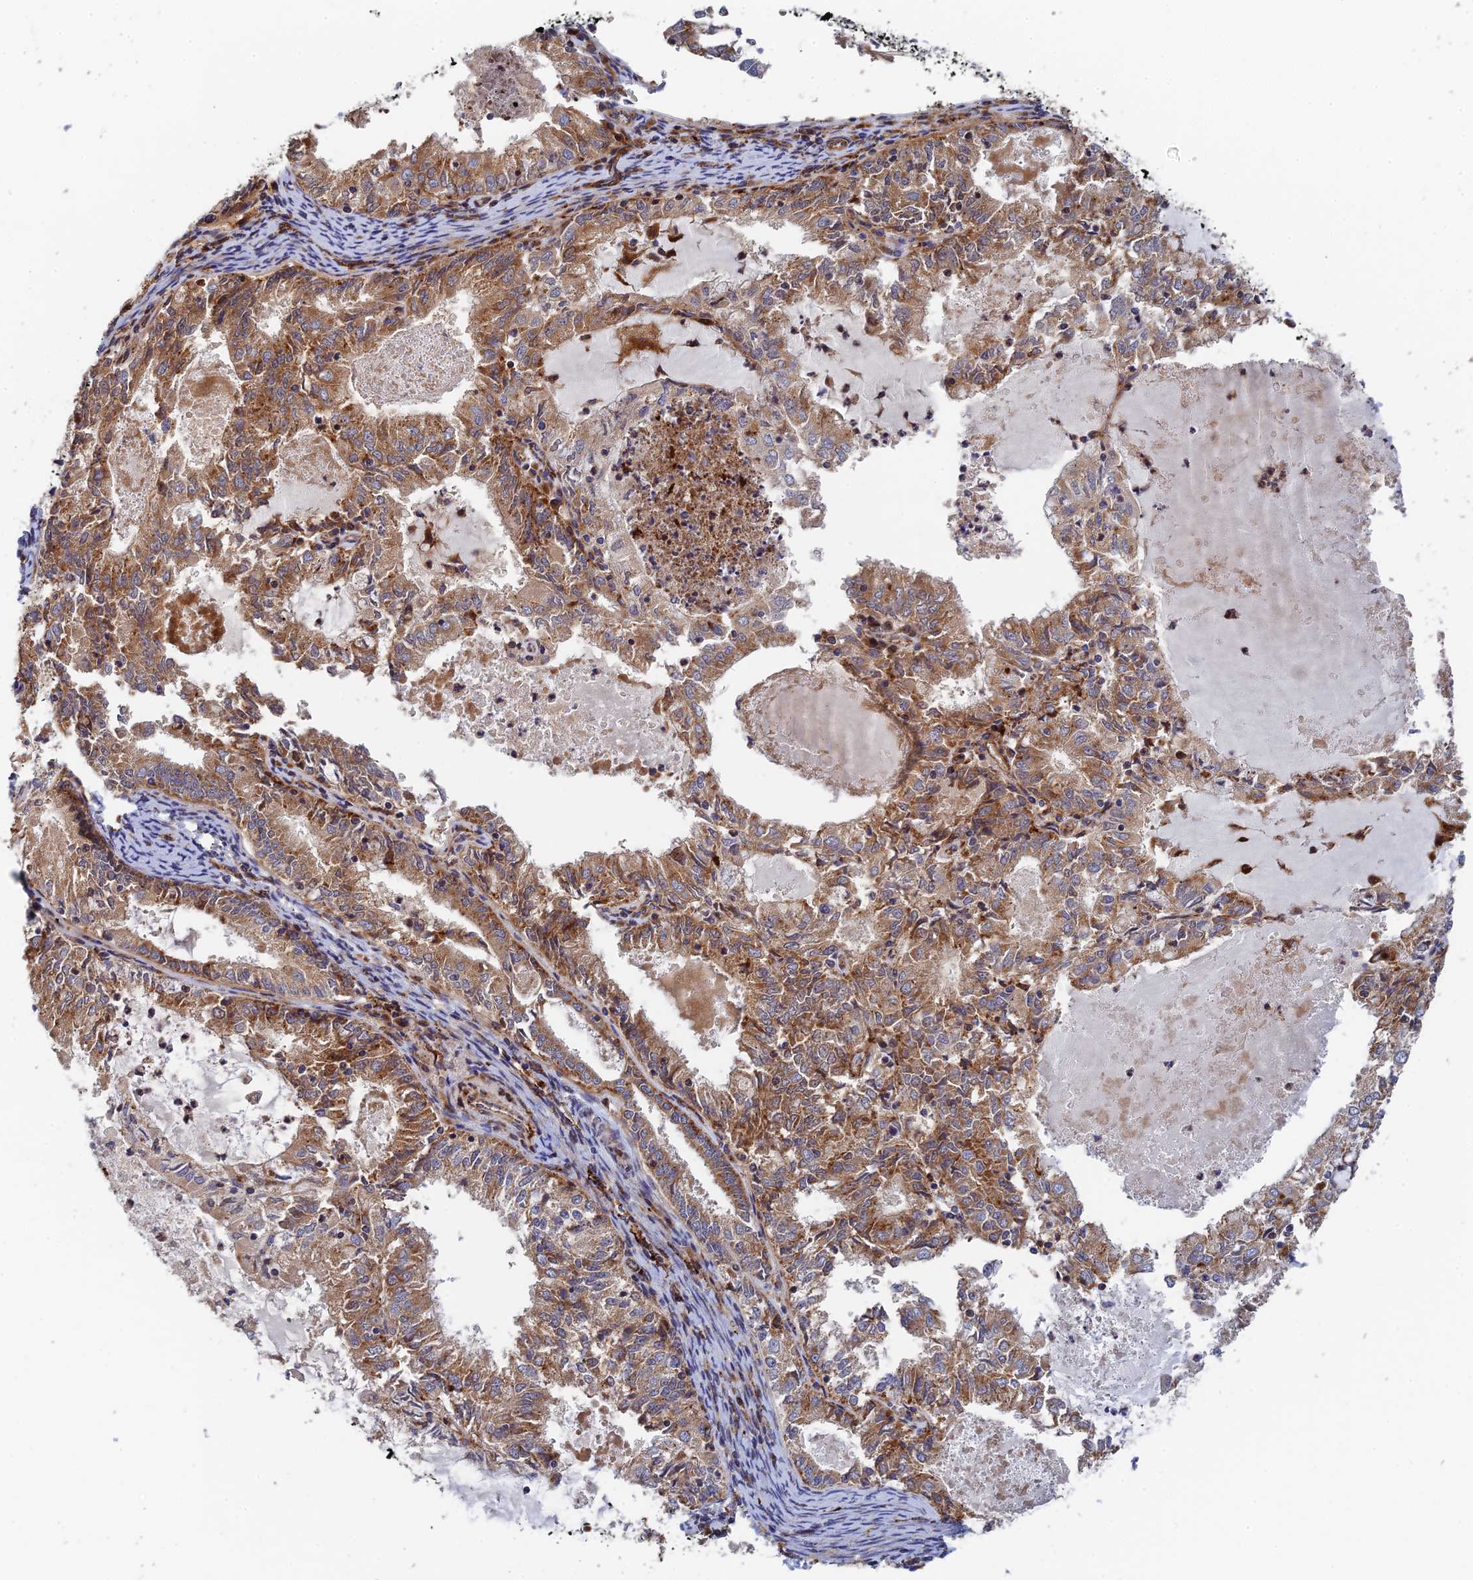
{"staining": {"intensity": "moderate", "quantity": ">75%", "location": "cytoplasmic/membranous"}, "tissue": "endometrial cancer", "cell_type": "Tumor cells", "image_type": "cancer", "snomed": [{"axis": "morphology", "description": "Adenocarcinoma, NOS"}, {"axis": "topography", "description": "Endometrium"}], "caption": "Immunohistochemistry of endometrial adenocarcinoma reveals medium levels of moderate cytoplasmic/membranous staining in approximately >75% of tumor cells.", "gene": "PPP2R3C", "patient": {"sex": "female", "age": 57}}